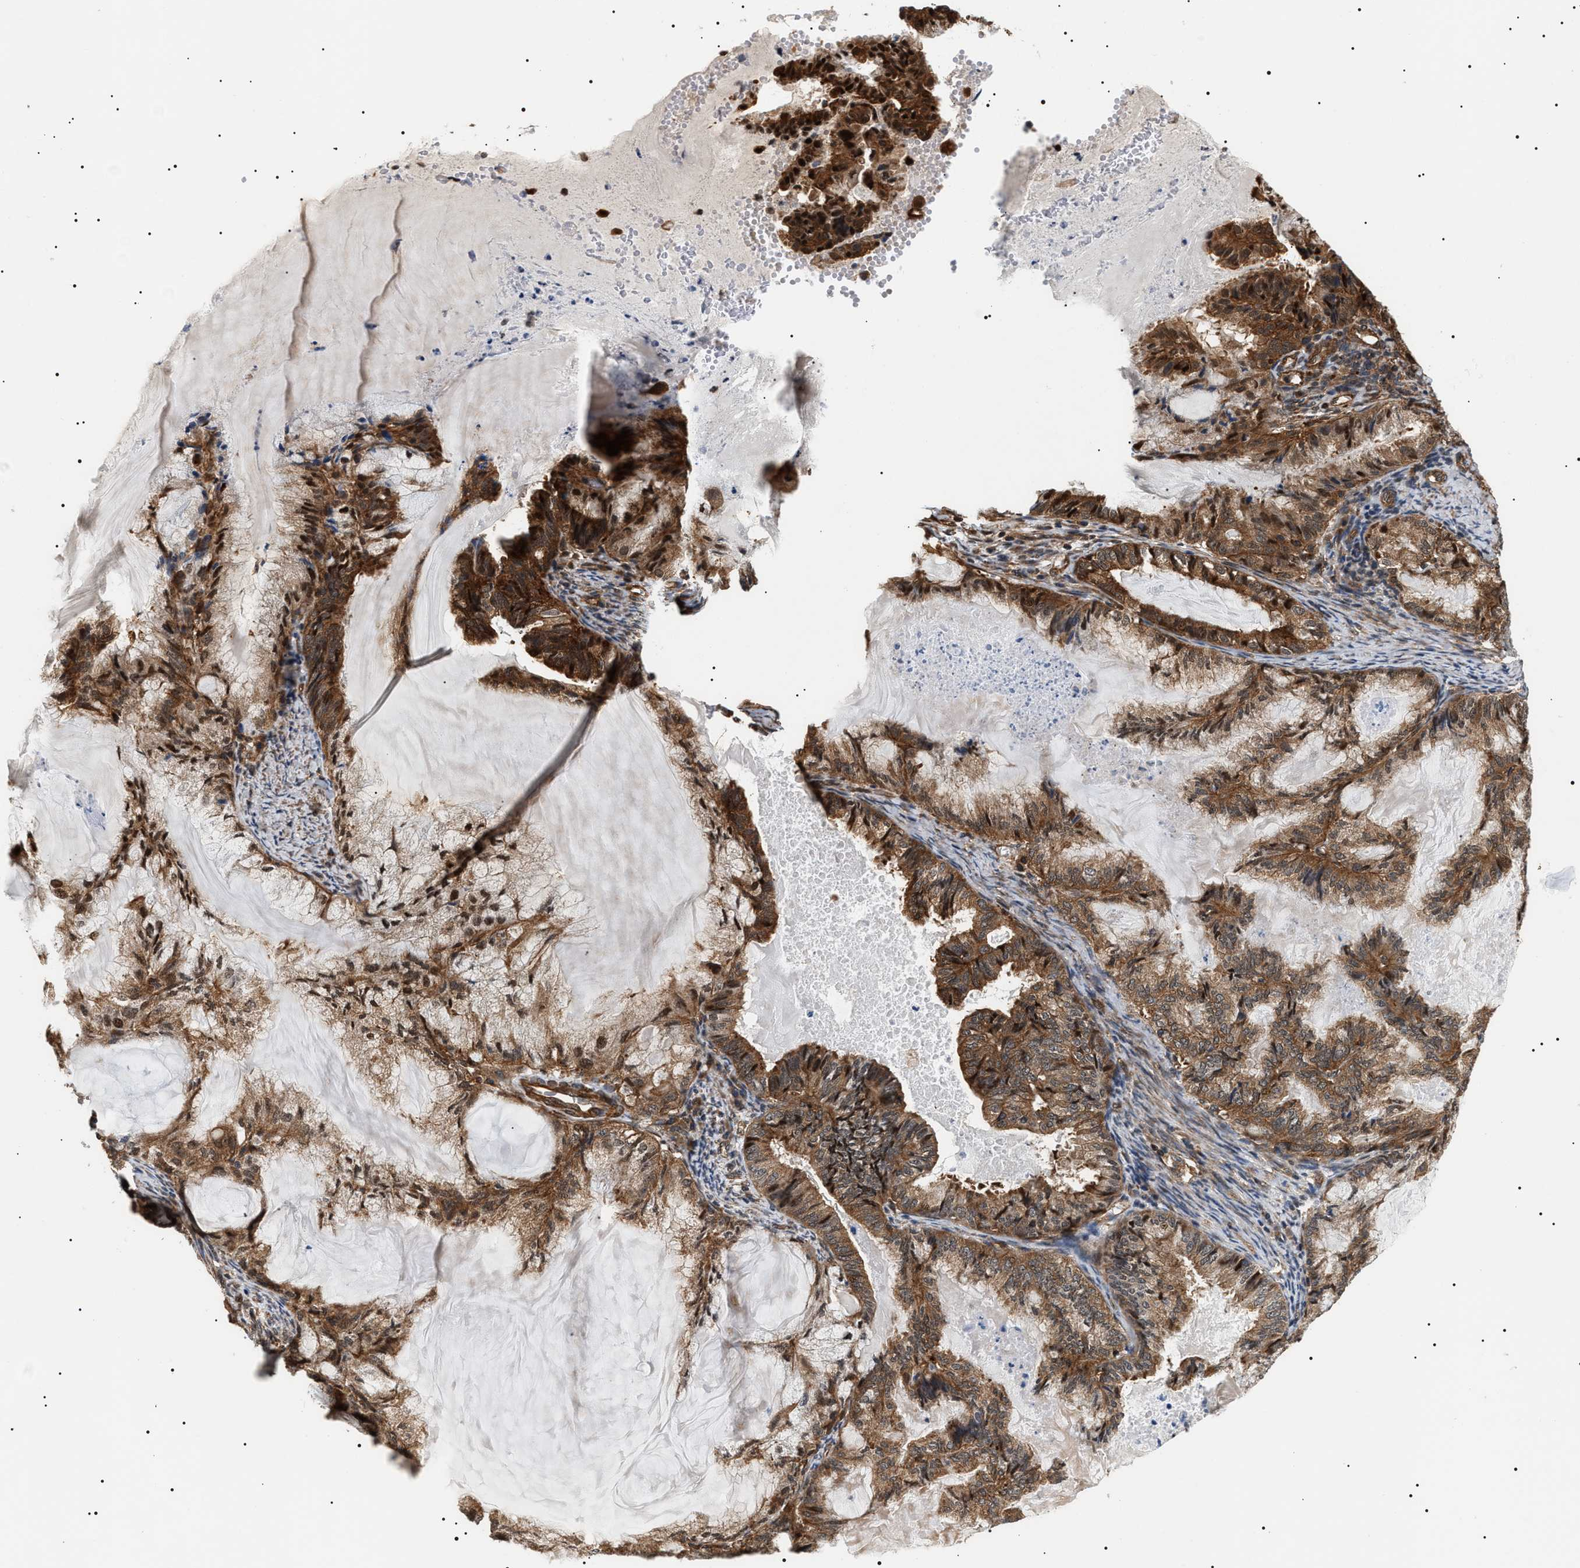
{"staining": {"intensity": "moderate", "quantity": ">75%", "location": "cytoplasmic/membranous"}, "tissue": "endometrial cancer", "cell_type": "Tumor cells", "image_type": "cancer", "snomed": [{"axis": "morphology", "description": "Adenocarcinoma, NOS"}, {"axis": "topography", "description": "Endometrium"}], "caption": "Immunohistochemical staining of endometrial adenocarcinoma demonstrates medium levels of moderate cytoplasmic/membranous staining in about >75% of tumor cells. The staining is performed using DAB brown chromogen to label protein expression. The nuclei are counter-stained blue using hematoxylin.", "gene": "SH3GLB2", "patient": {"sex": "female", "age": 86}}